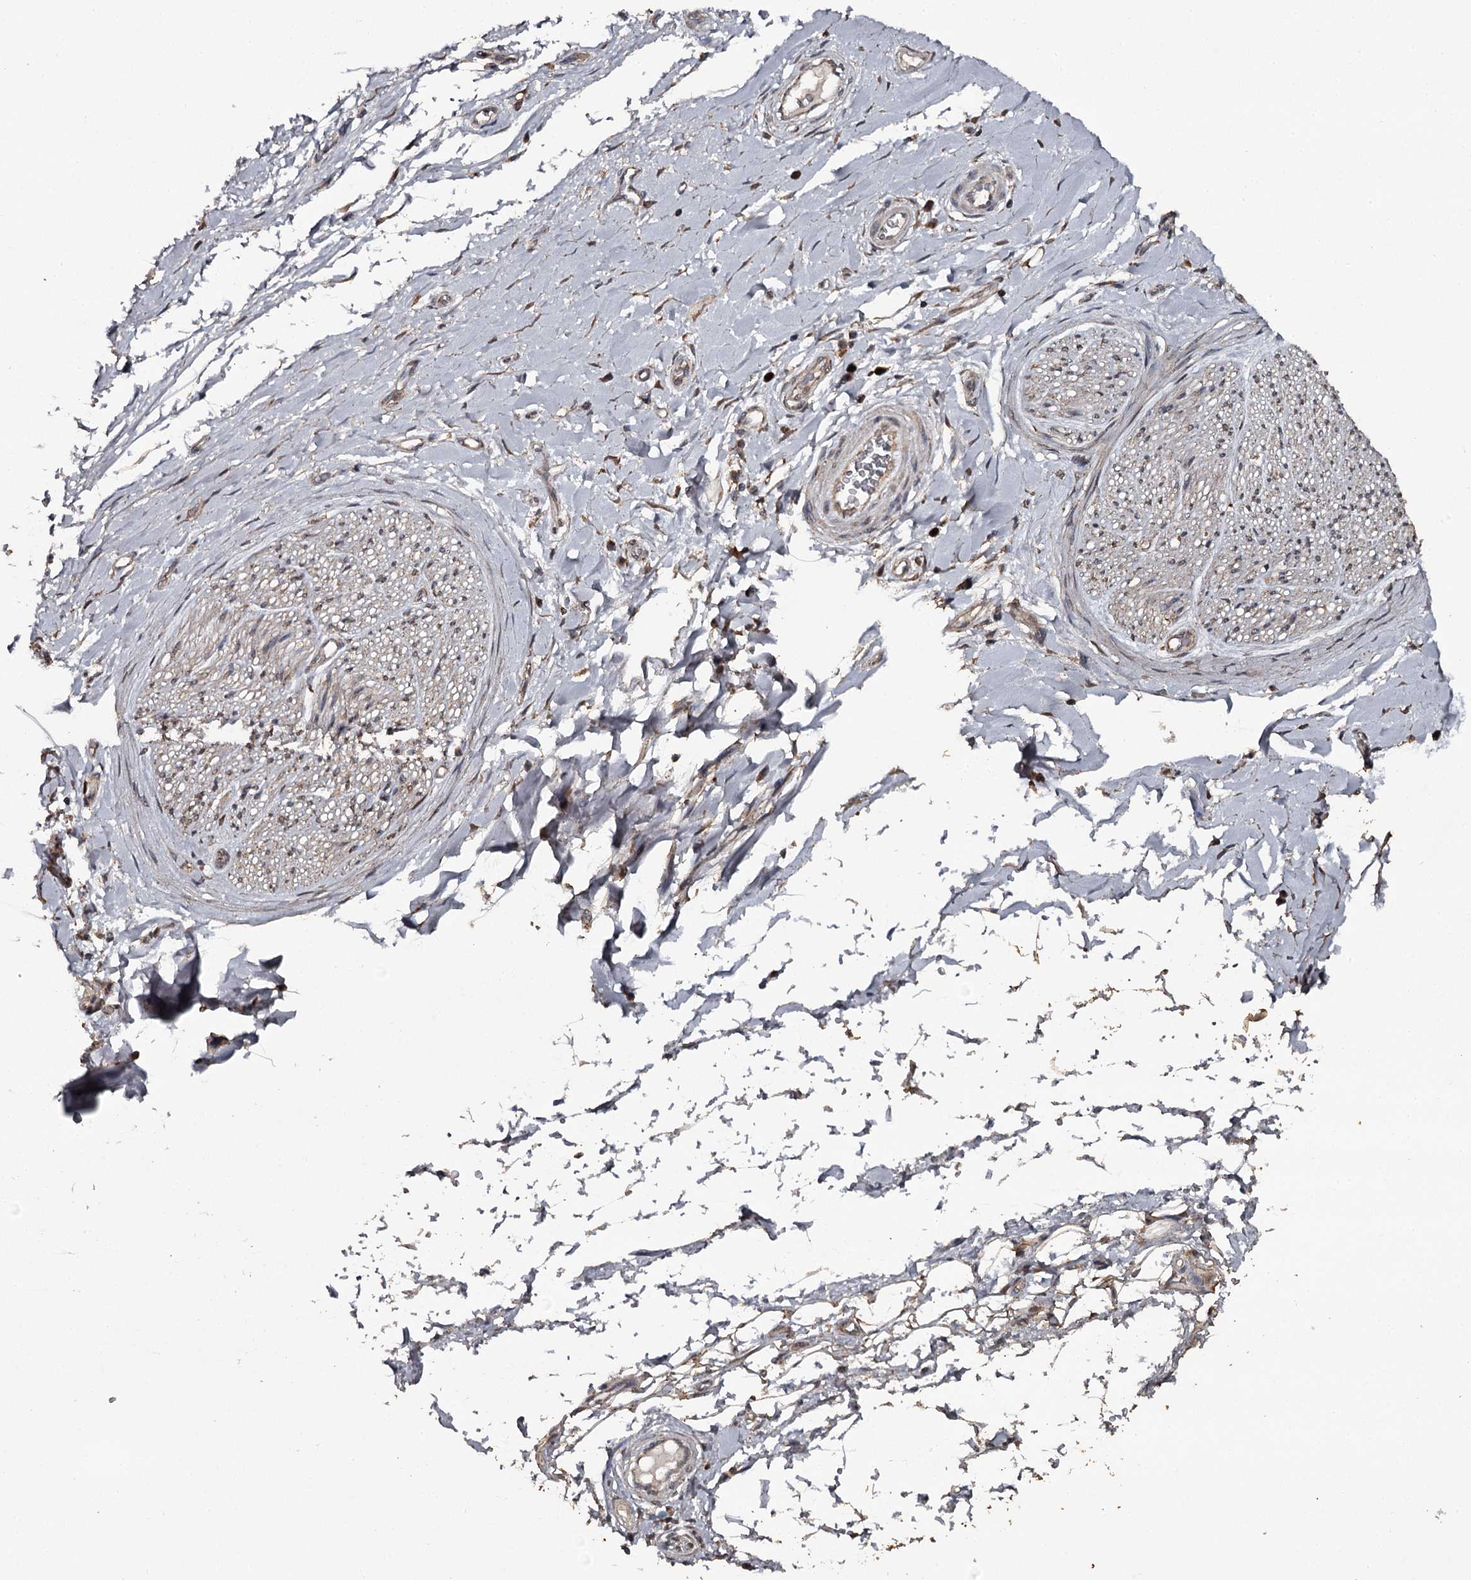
{"staining": {"intensity": "moderate", "quantity": ">75%", "location": "cytoplasmic/membranous"}, "tissue": "adipose tissue", "cell_type": "Adipocytes", "image_type": "normal", "snomed": [{"axis": "morphology", "description": "Normal tissue, NOS"}, {"axis": "morphology", "description": "Adenocarcinoma, NOS"}, {"axis": "topography", "description": "Stomach, upper"}, {"axis": "topography", "description": "Peripheral nerve tissue"}], "caption": "A brown stain highlights moderate cytoplasmic/membranous staining of a protein in adipocytes of unremarkable human adipose tissue. (Stains: DAB in brown, nuclei in blue, Microscopy: brightfield microscopy at high magnification).", "gene": "WIPI1", "patient": {"sex": "male", "age": 62}}